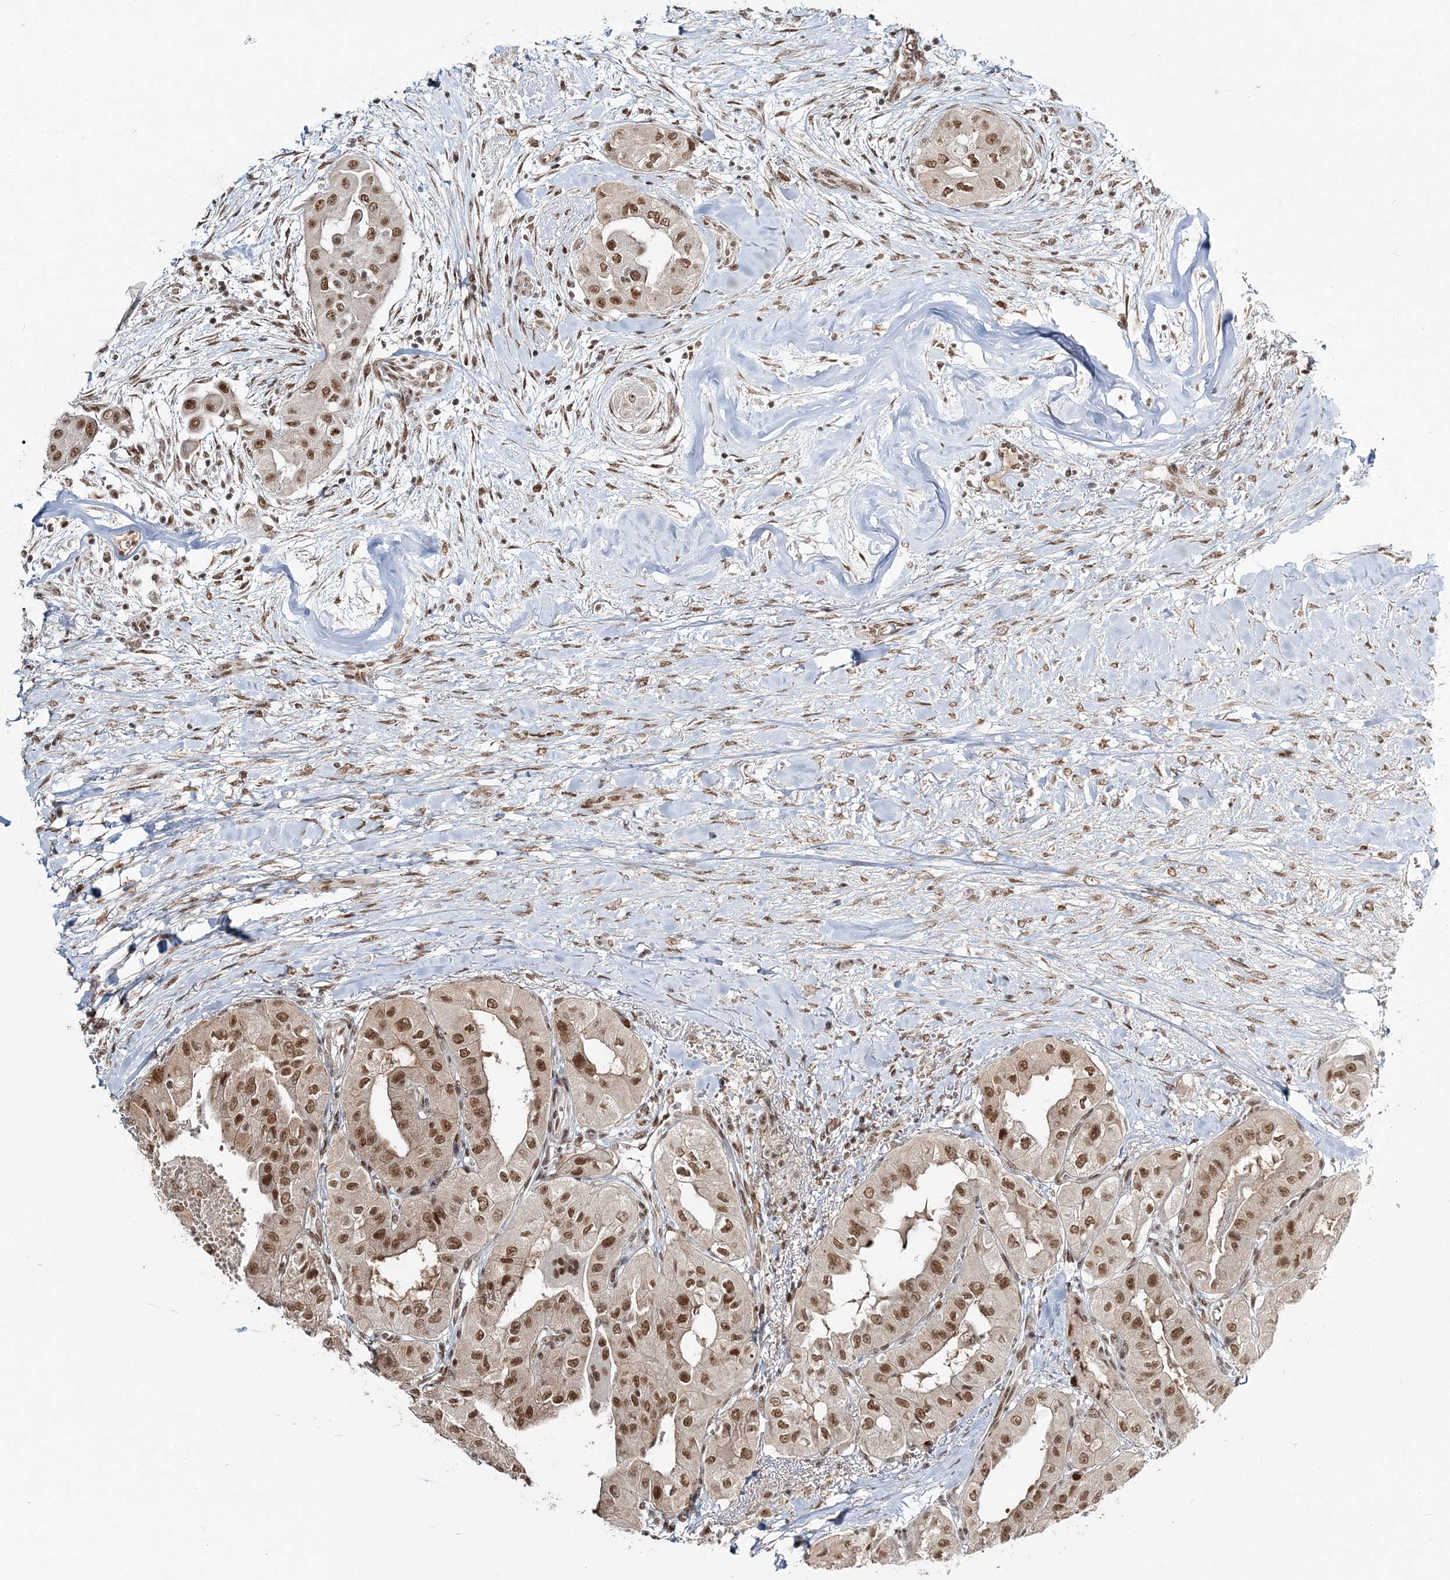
{"staining": {"intensity": "strong", "quantity": ">75%", "location": "cytoplasmic/membranous,nuclear"}, "tissue": "thyroid cancer", "cell_type": "Tumor cells", "image_type": "cancer", "snomed": [{"axis": "morphology", "description": "Papillary adenocarcinoma, NOS"}, {"axis": "topography", "description": "Thyroid gland"}], "caption": "A brown stain highlights strong cytoplasmic/membranous and nuclear positivity of a protein in human thyroid cancer (papillary adenocarcinoma) tumor cells.", "gene": "QRICH1", "patient": {"sex": "female", "age": 59}}